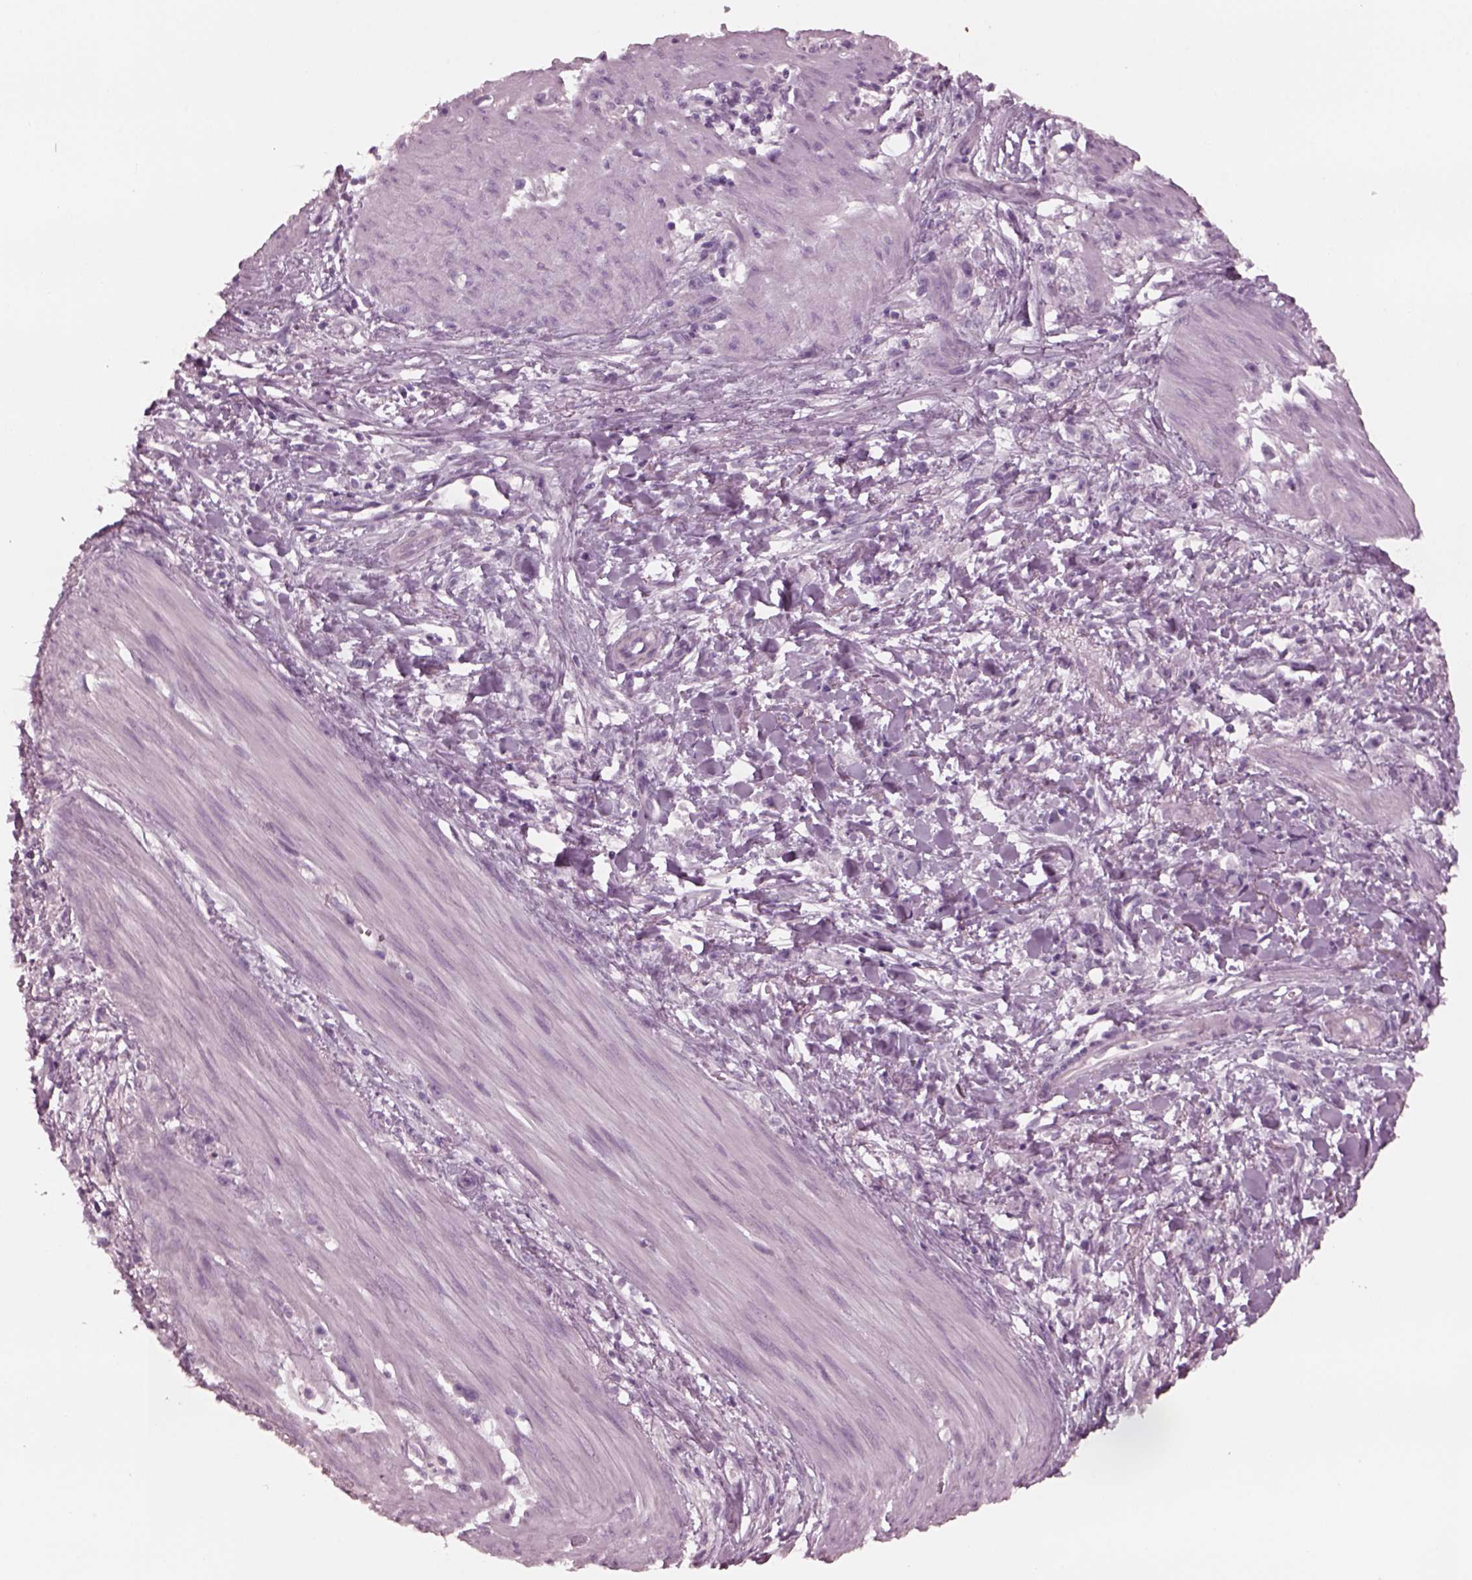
{"staining": {"intensity": "negative", "quantity": "none", "location": "none"}, "tissue": "stomach cancer", "cell_type": "Tumor cells", "image_type": "cancer", "snomed": [{"axis": "morphology", "description": "Adenocarcinoma, NOS"}, {"axis": "topography", "description": "Stomach"}], "caption": "Stomach adenocarcinoma was stained to show a protein in brown. There is no significant expression in tumor cells.", "gene": "YY2", "patient": {"sex": "female", "age": 59}}